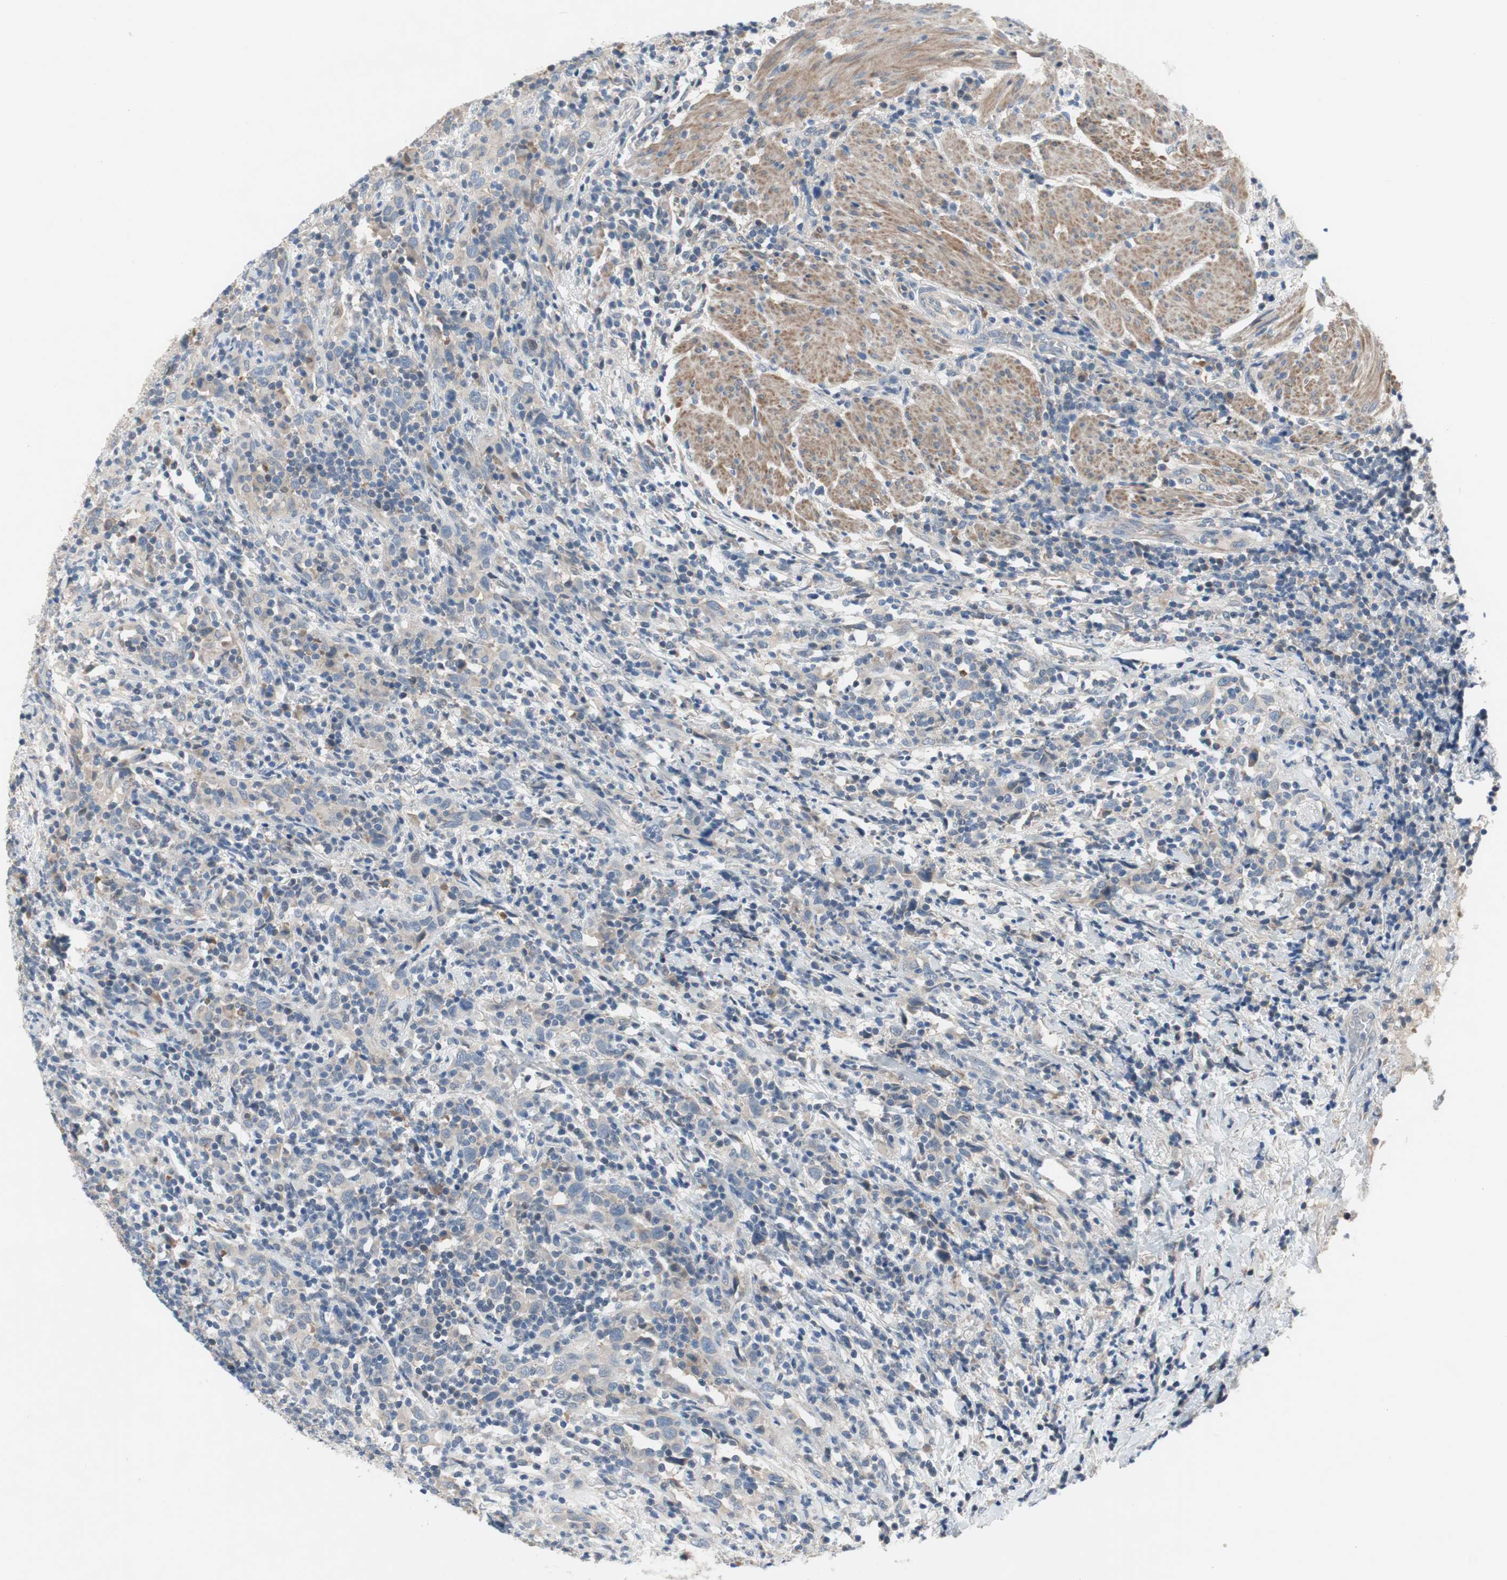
{"staining": {"intensity": "negative", "quantity": "none", "location": "none"}, "tissue": "urothelial cancer", "cell_type": "Tumor cells", "image_type": "cancer", "snomed": [{"axis": "morphology", "description": "Urothelial carcinoma, High grade"}, {"axis": "topography", "description": "Urinary bladder"}], "caption": "There is no significant staining in tumor cells of urothelial carcinoma (high-grade).", "gene": "TACR3", "patient": {"sex": "male", "age": 61}}